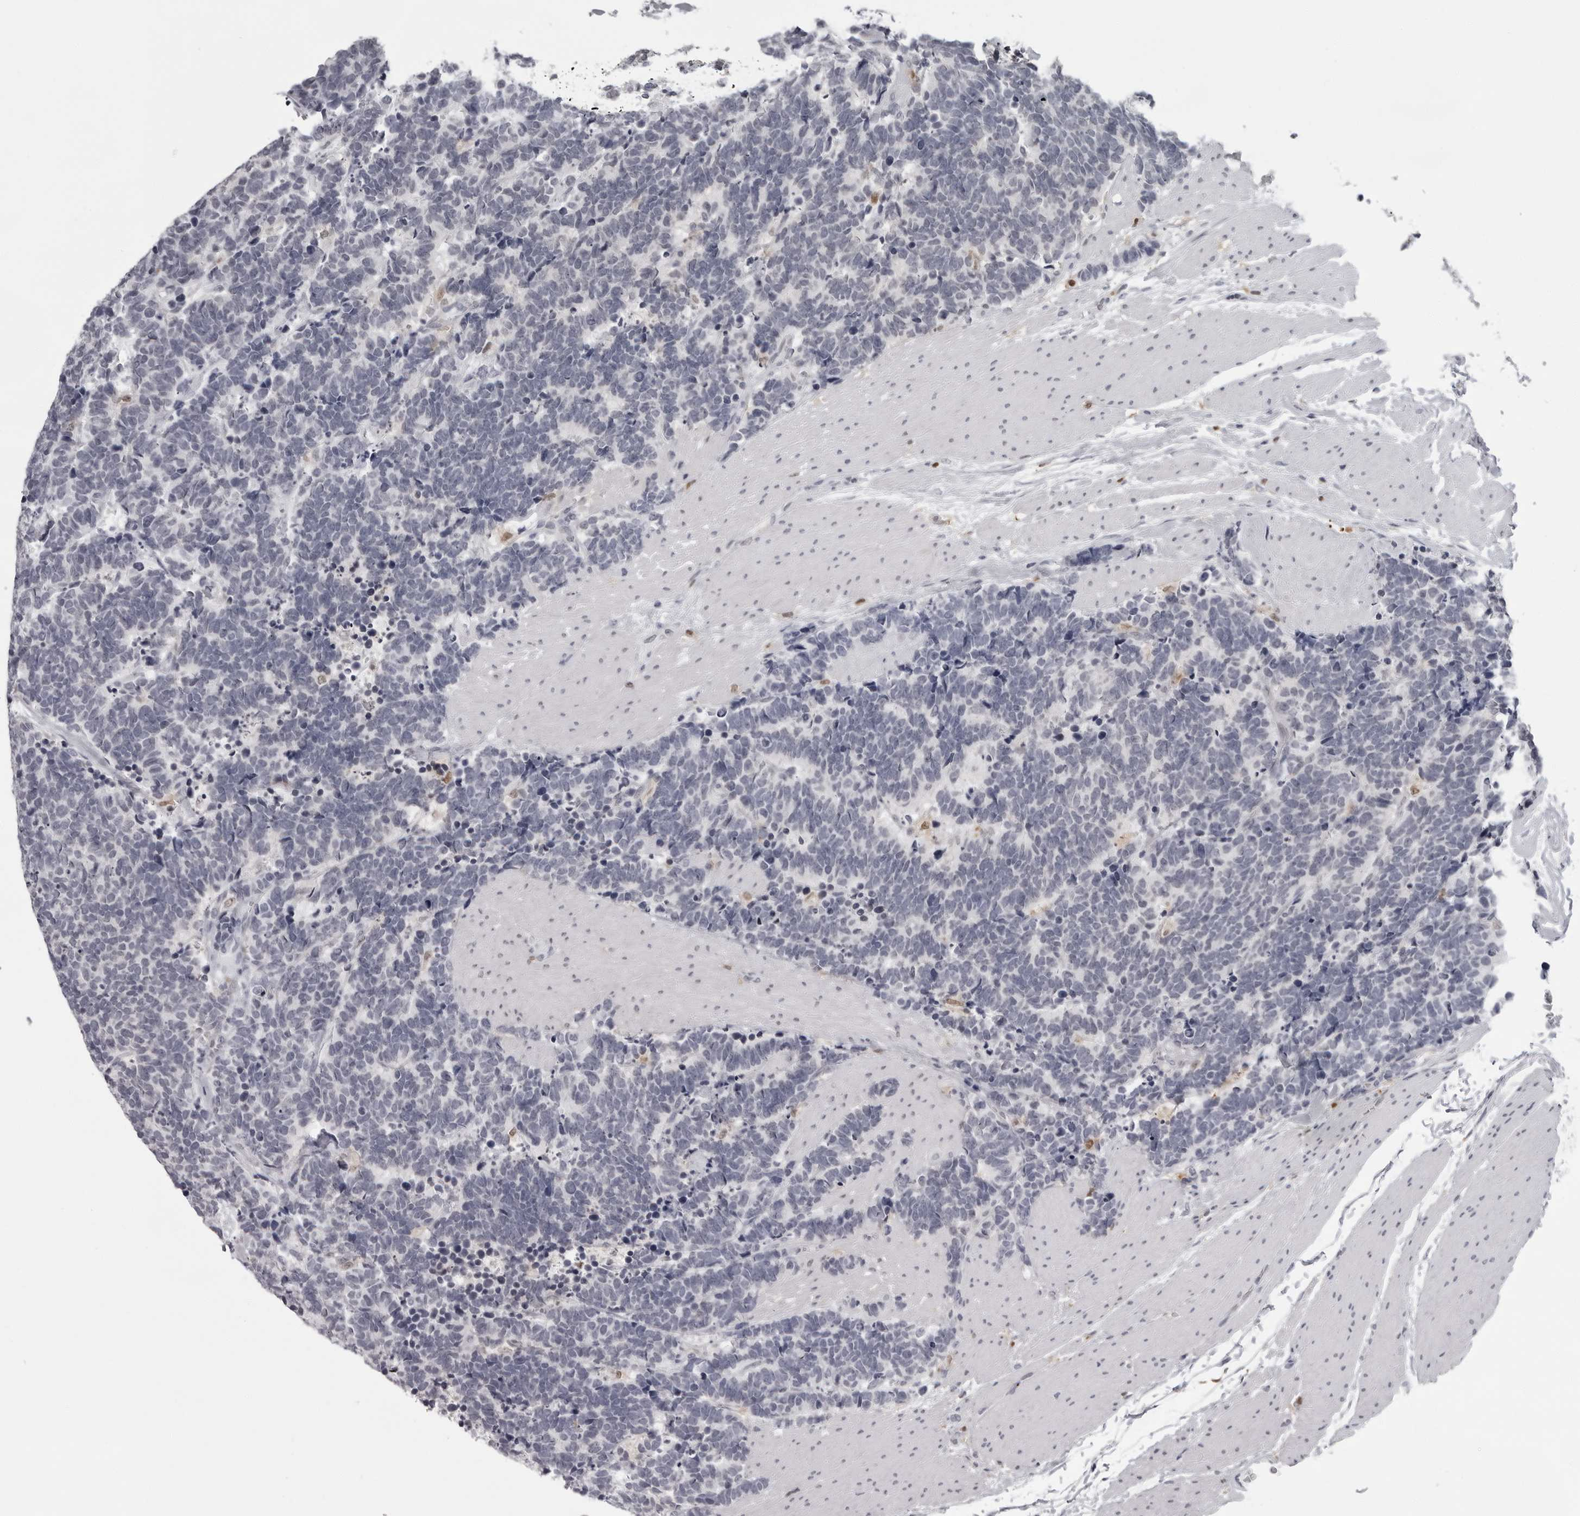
{"staining": {"intensity": "negative", "quantity": "none", "location": "none"}, "tissue": "carcinoid", "cell_type": "Tumor cells", "image_type": "cancer", "snomed": [{"axis": "morphology", "description": "Carcinoma, NOS"}, {"axis": "morphology", "description": "Carcinoid, malignant, NOS"}, {"axis": "topography", "description": "Urinary bladder"}], "caption": "The immunohistochemistry (IHC) micrograph has no significant positivity in tumor cells of carcinoid tissue.", "gene": "LZIC", "patient": {"sex": "male", "age": 57}}